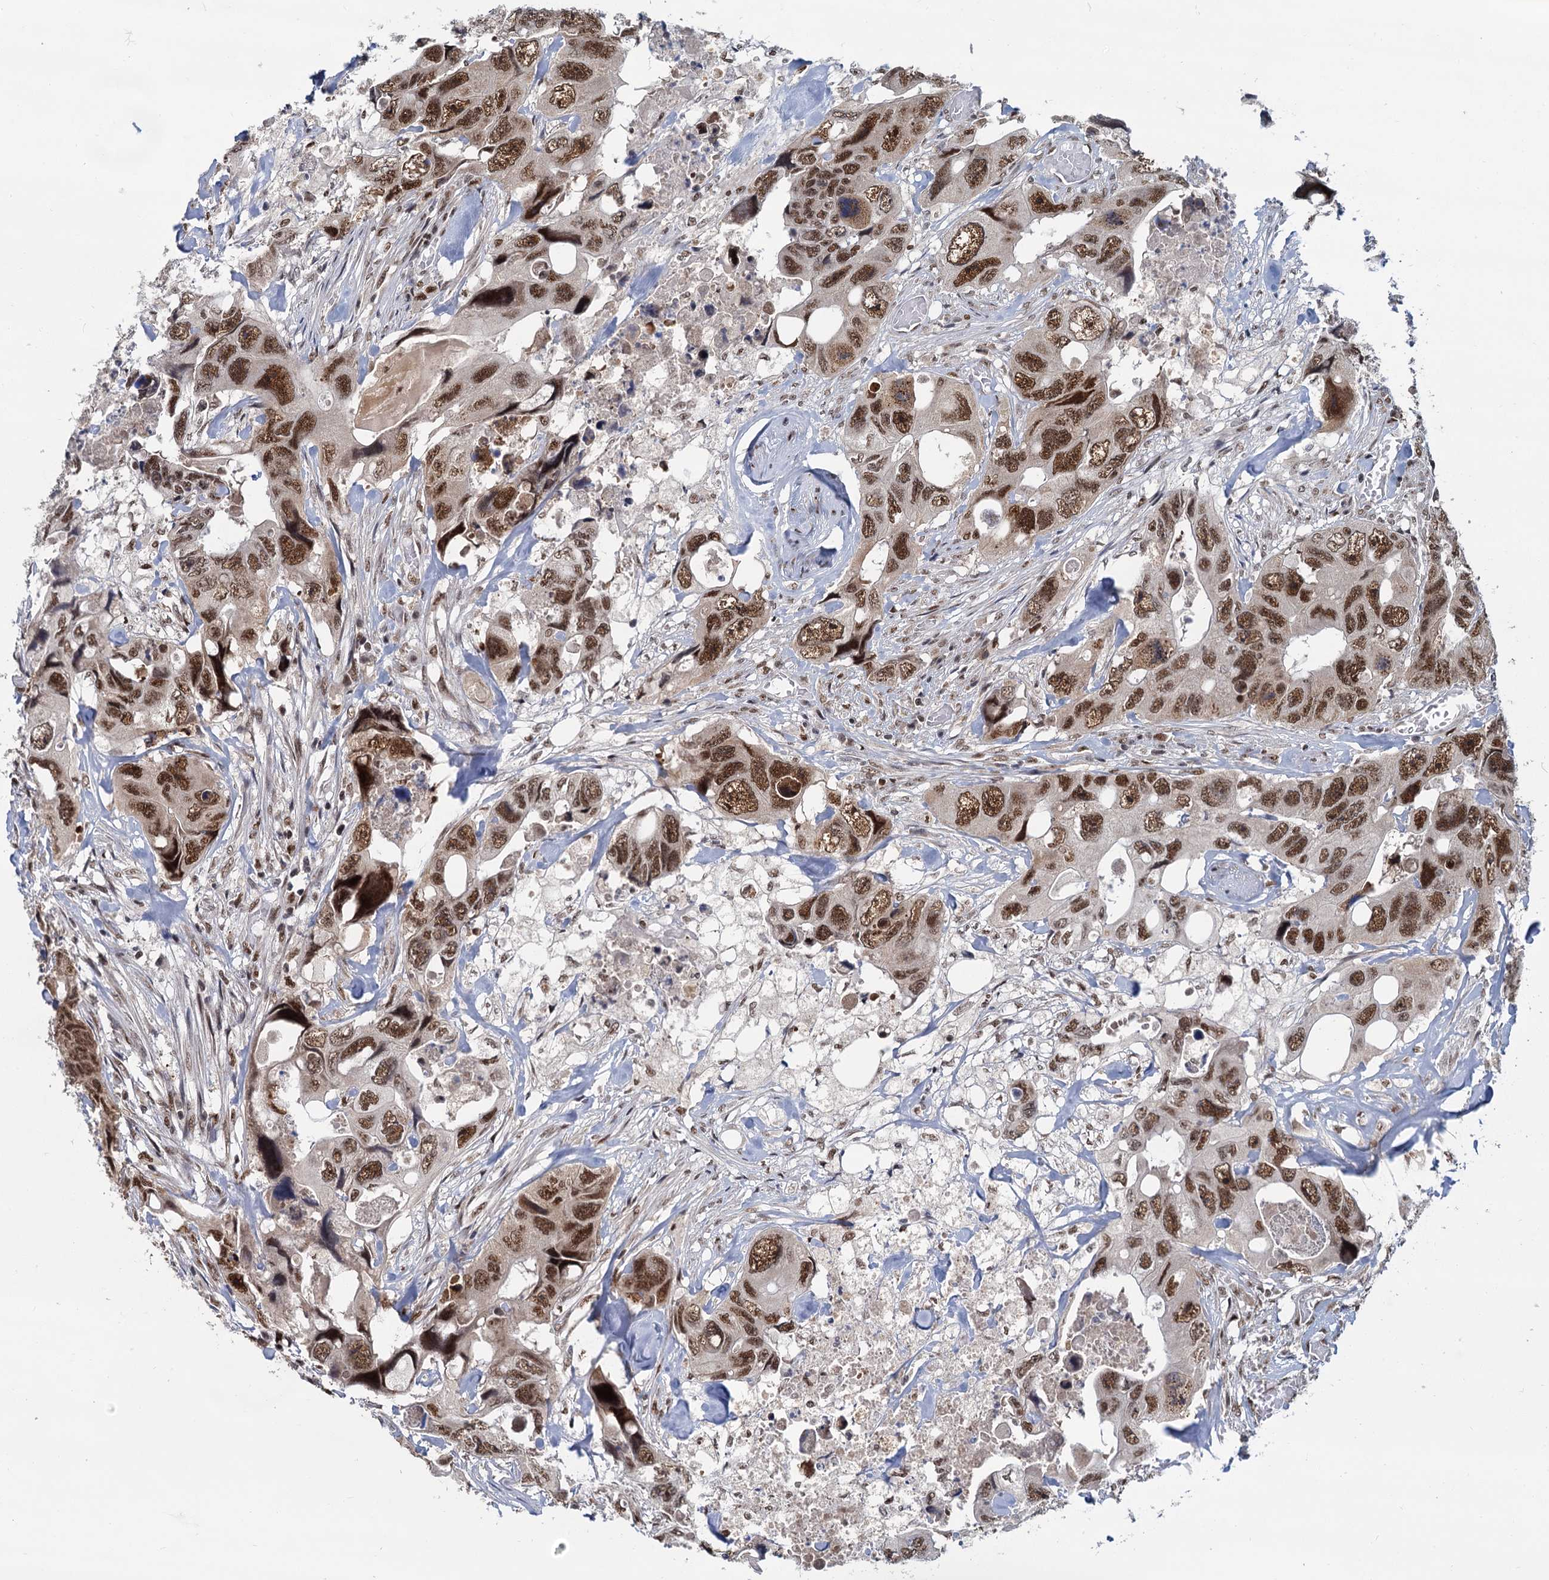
{"staining": {"intensity": "strong", "quantity": ">75%", "location": "nuclear"}, "tissue": "colorectal cancer", "cell_type": "Tumor cells", "image_type": "cancer", "snomed": [{"axis": "morphology", "description": "Adenocarcinoma, NOS"}, {"axis": "topography", "description": "Rectum"}], "caption": "IHC (DAB) staining of human adenocarcinoma (colorectal) exhibits strong nuclear protein staining in about >75% of tumor cells.", "gene": "WBP4", "patient": {"sex": "male", "age": 57}}